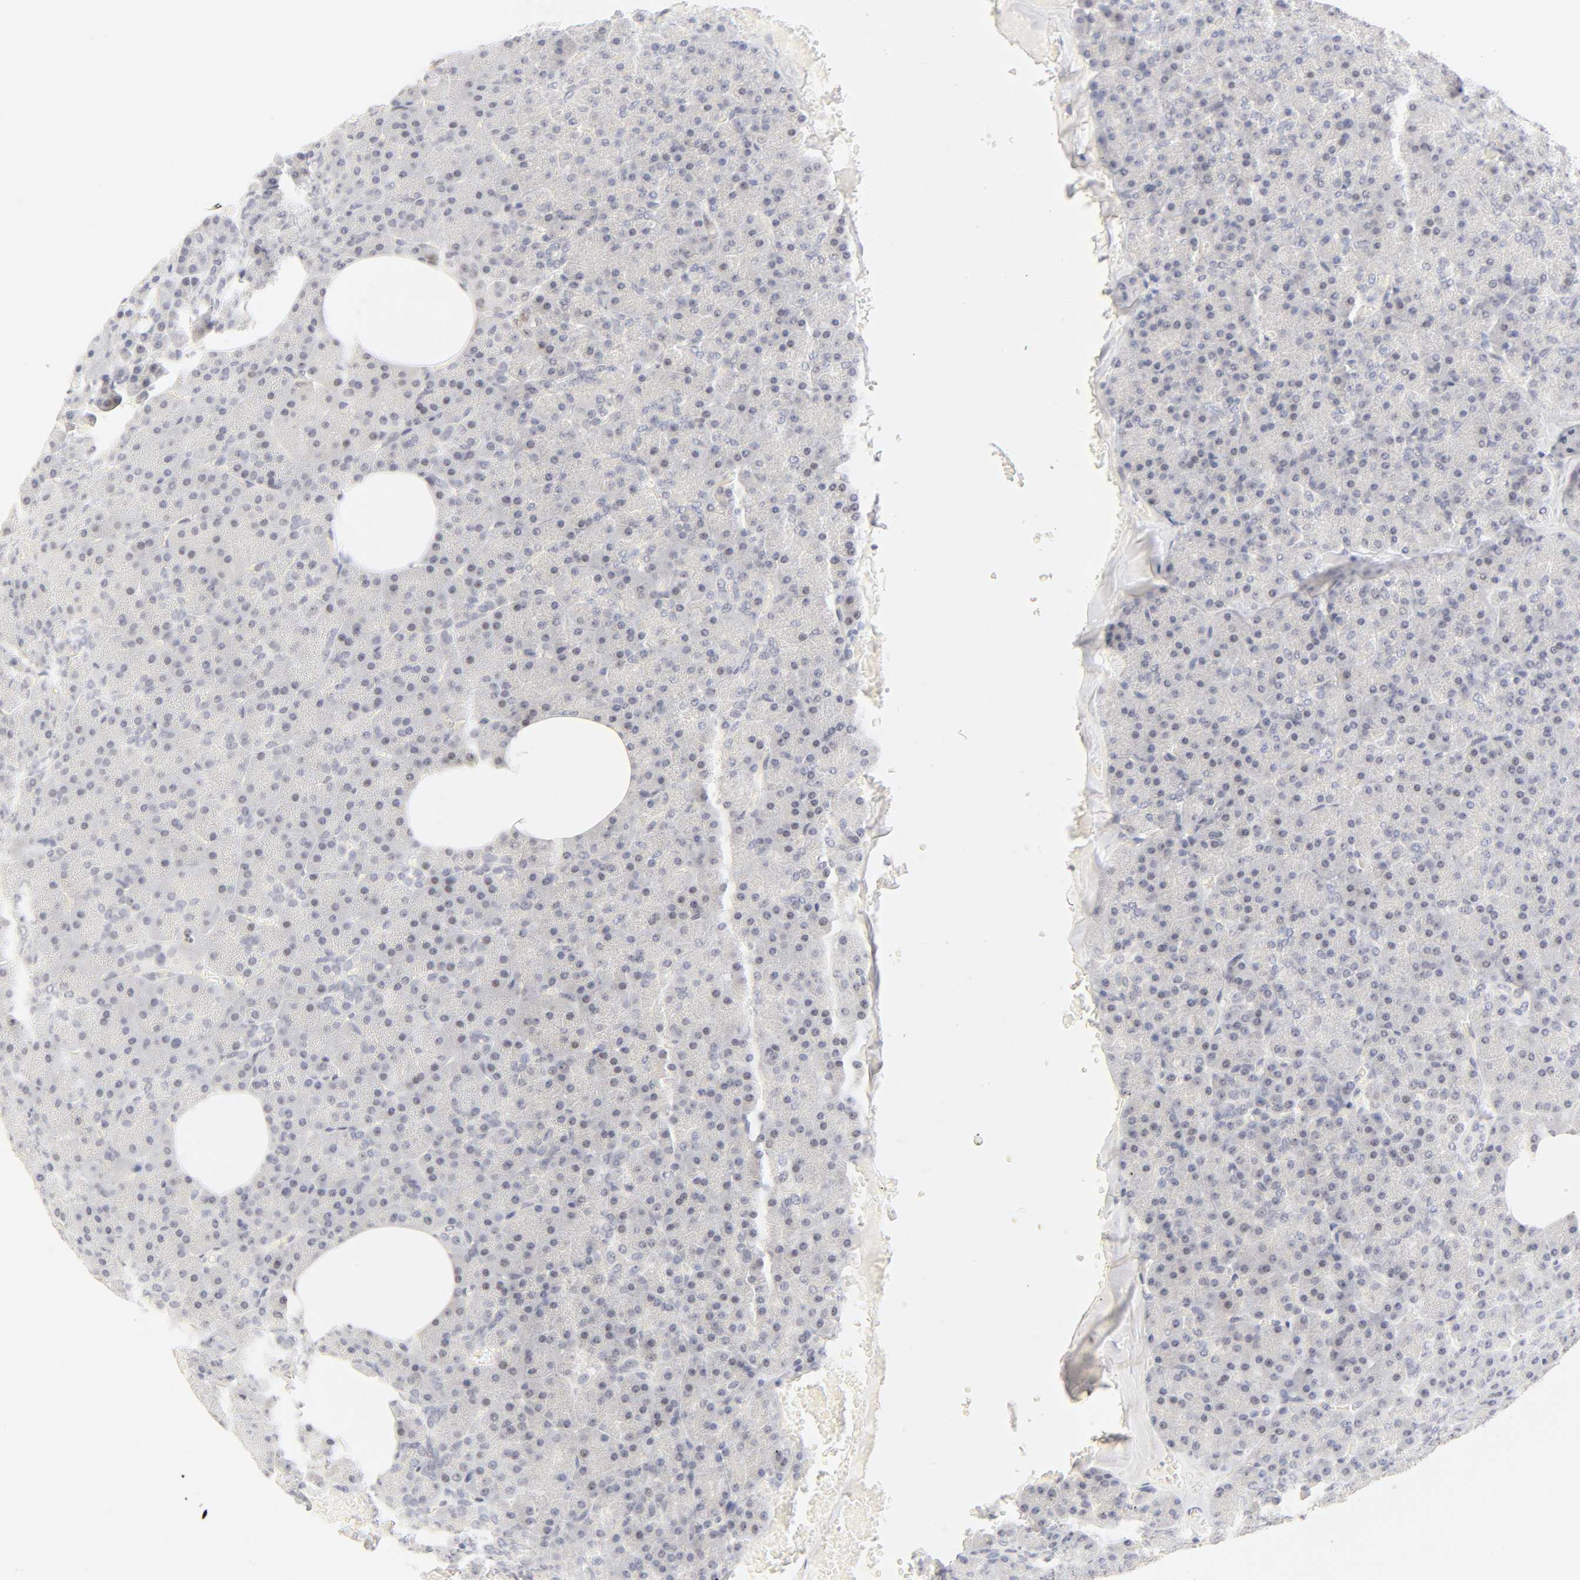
{"staining": {"intensity": "weak", "quantity": "<25%", "location": "nuclear"}, "tissue": "pancreas", "cell_type": "Exocrine glandular cells", "image_type": "normal", "snomed": [{"axis": "morphology", "description": "Normal tissue, NOS"}, {"axis": "topography", "description": "Pancreas"}], "caption": "This is a micrograph of immunohistochemistry (IHC) staining of benign pancreas, which shows no positivity in exocrine glandular cells.", "gene": "MNAT1", "patient": {"sex": "female", "age": 35}}